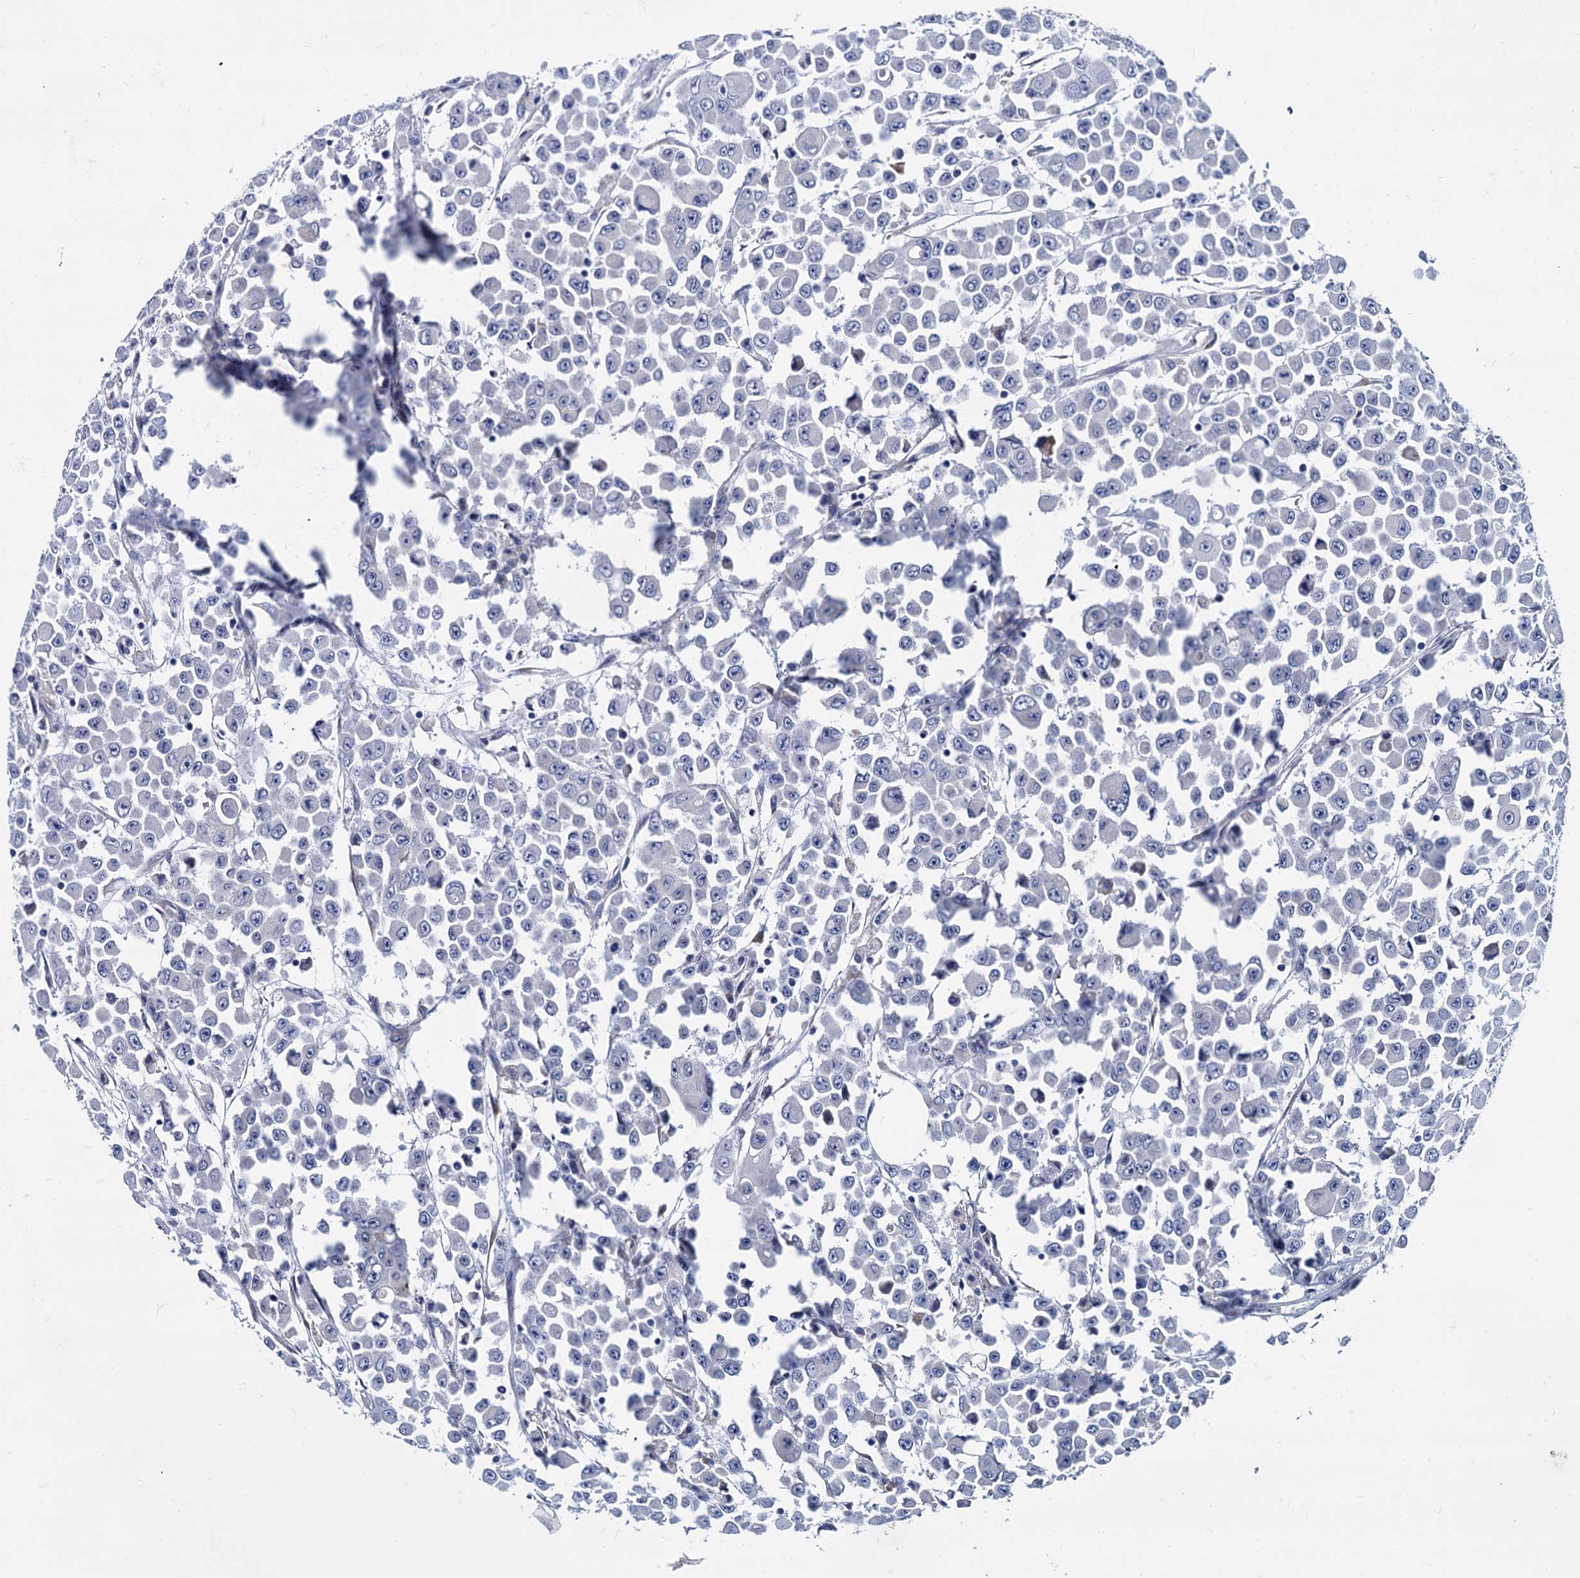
{"staining": {"intensity": "negative", "quantity": "none", "location": "none"}, "tissue": "colorectal cancer", "cell_type": "Tumor cells", "image_type": "cancer", "snomed": [{"axis": "morphology", "description": "Adenocarcinoma, NOS"}, {"axis": "topography", "description": "Rectum"}], "caption": "A high-resolution micrograph shows IHC staining of adenocarcinoma (colorectal), which reveals no significant expression in tumor cells.", "gene": "FOXR2", "patient": {"sex": "male", "age": 57}}